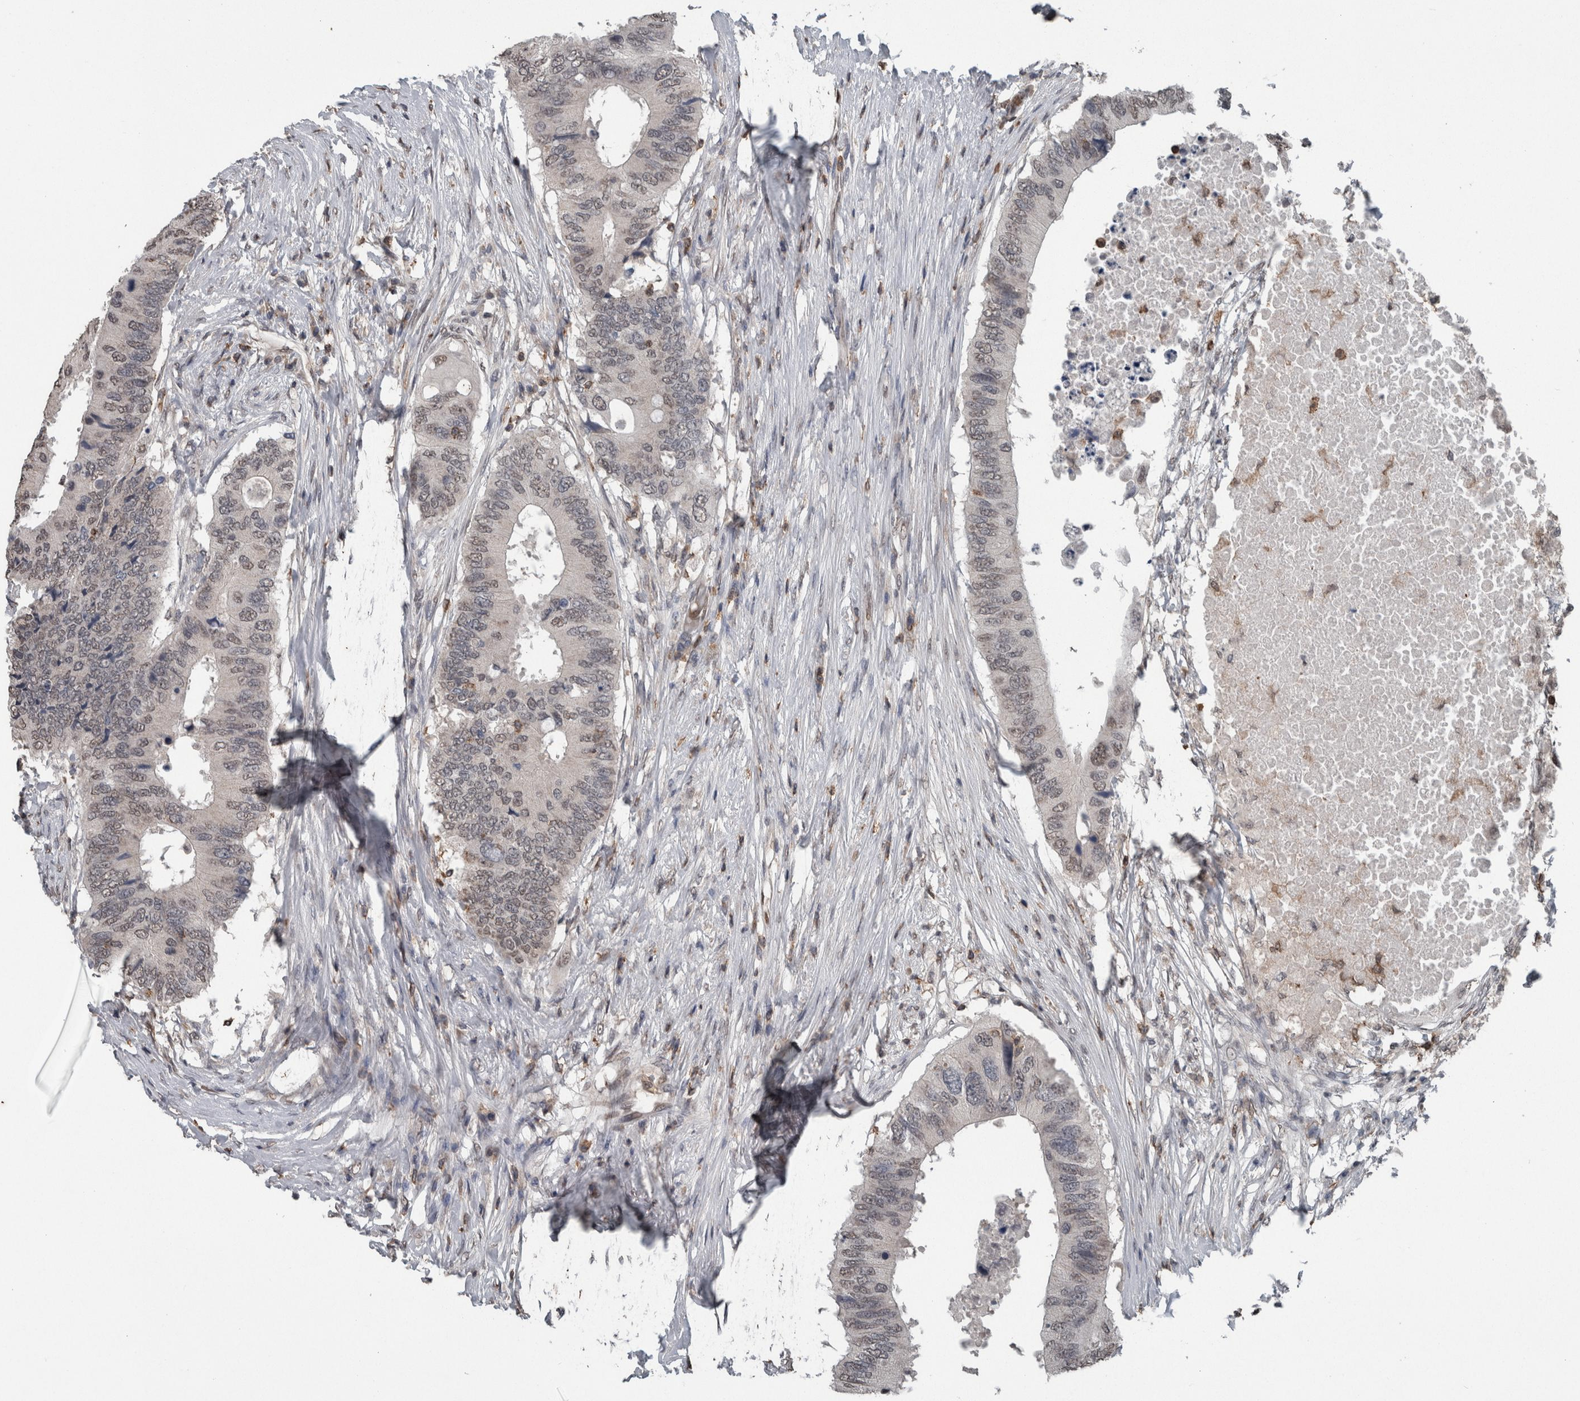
{"staining": {"intensity": "weak", "quantity": "<25%", "location": "nuclear"}, "tissue": "colorectal cancer", "cell_type": "Tumor cells", "image_type": "cancer", "snomed": [{"axis": "morphology", "description": "Adenocarcinoma, NOS"}, {"axis": "topography", "description": "Colon"}], "caption": "There is no significant expression in tumor cells of colorectal adenocarcinoma.", "gene": "MAFF", "patient": {"sex": "male", "age": 71}}